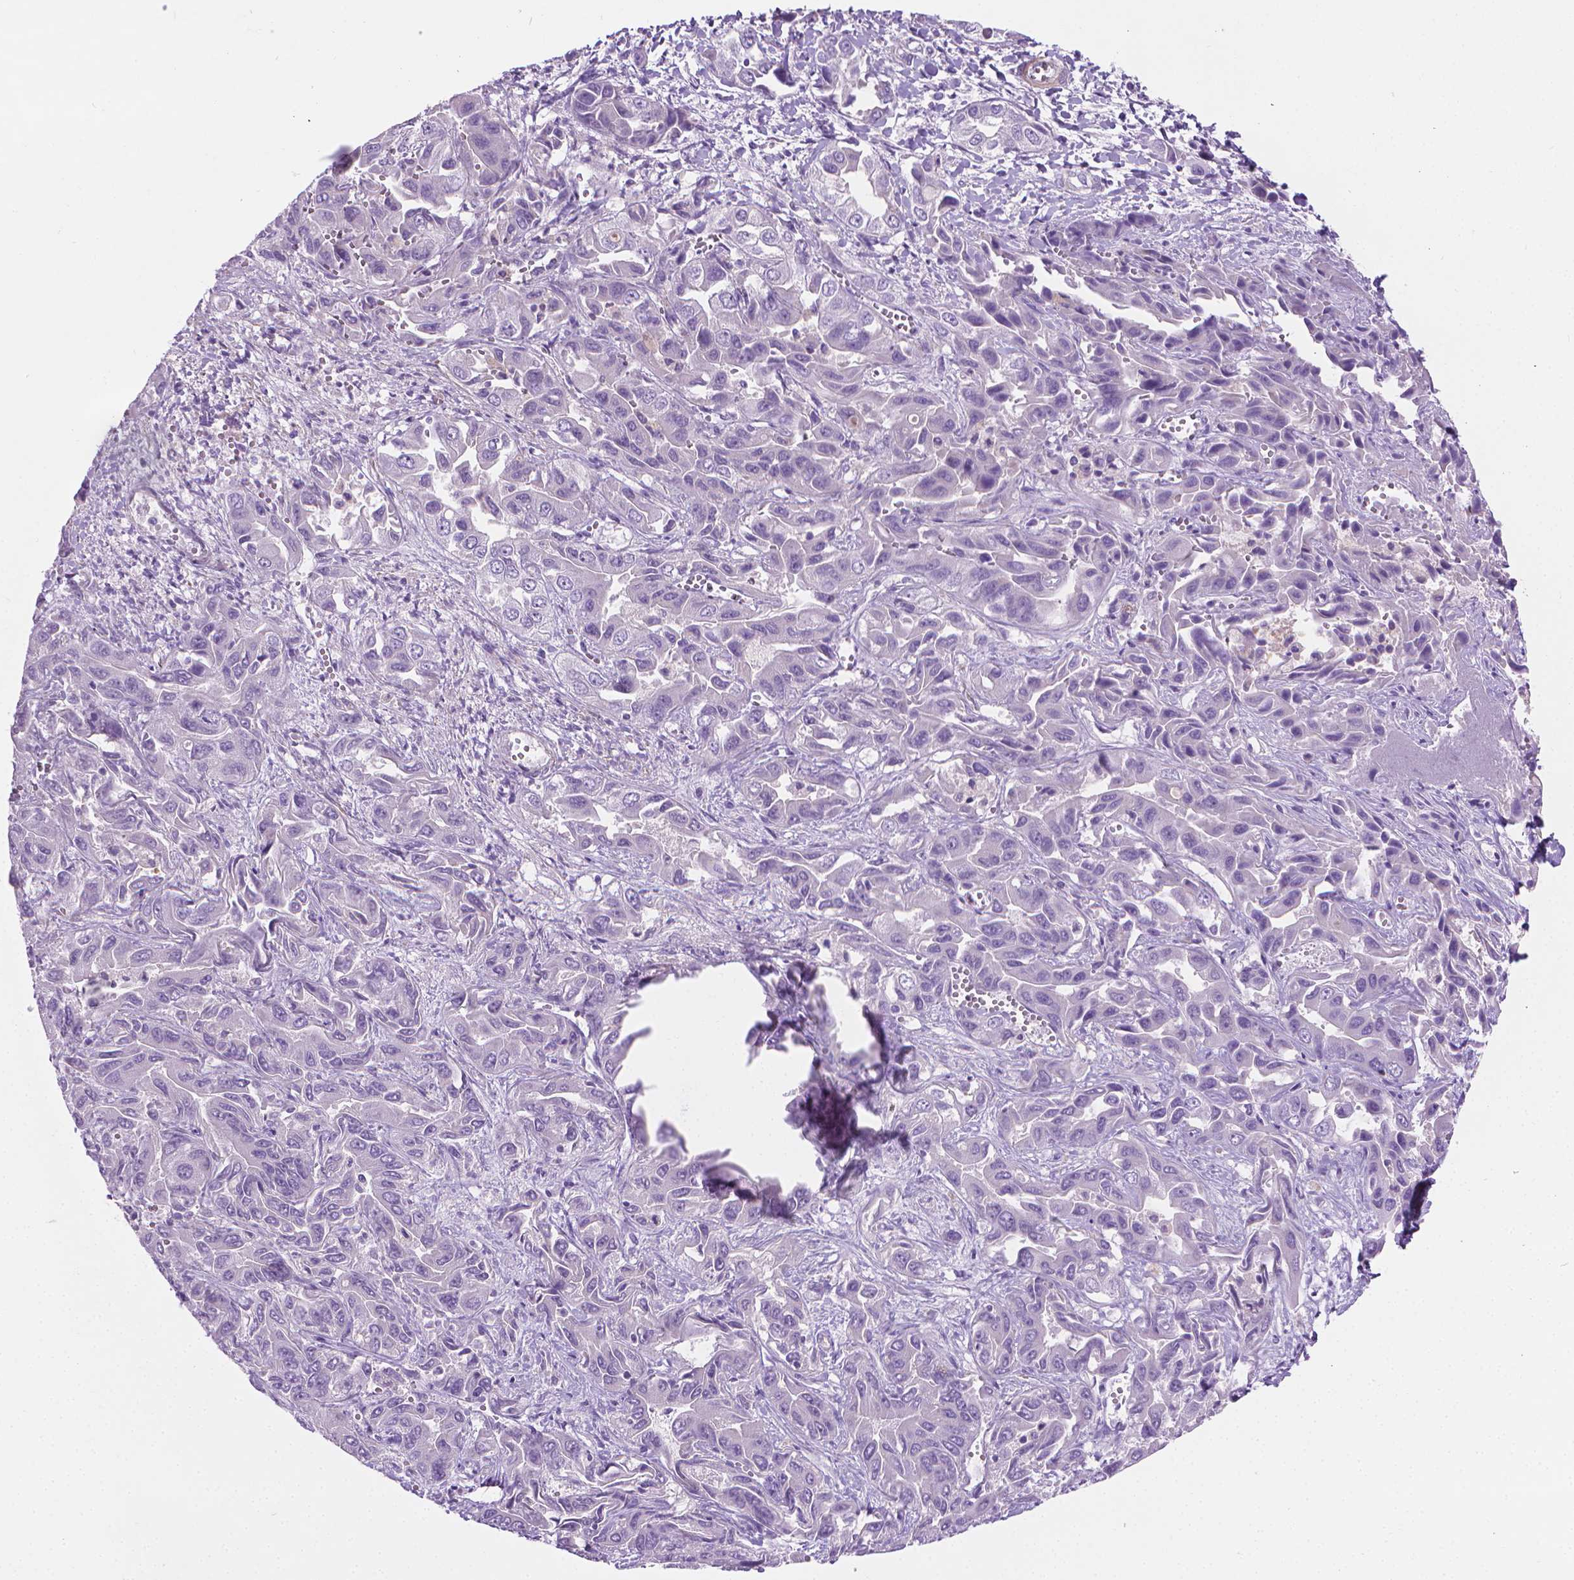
{"staining": {"intensity": "negative", "quantity": "none", "location": "none"}, "tissue": "liver cancer", "cell_type": "Tumor cells", "image_type": "cancer", "snomed": [{"axis": "morphology", "description": "Cholangiocarcinoma"}, {"axis": "topography", "description": "Liver"}], "caption": "Immunohistochemistry histopathology image of cholangiocarcinoma (liver) stained for a protein (brown), which shows no staining in tumor cells.", "gene": "FASN", "patient": {"sex": "female", "age": 52}}